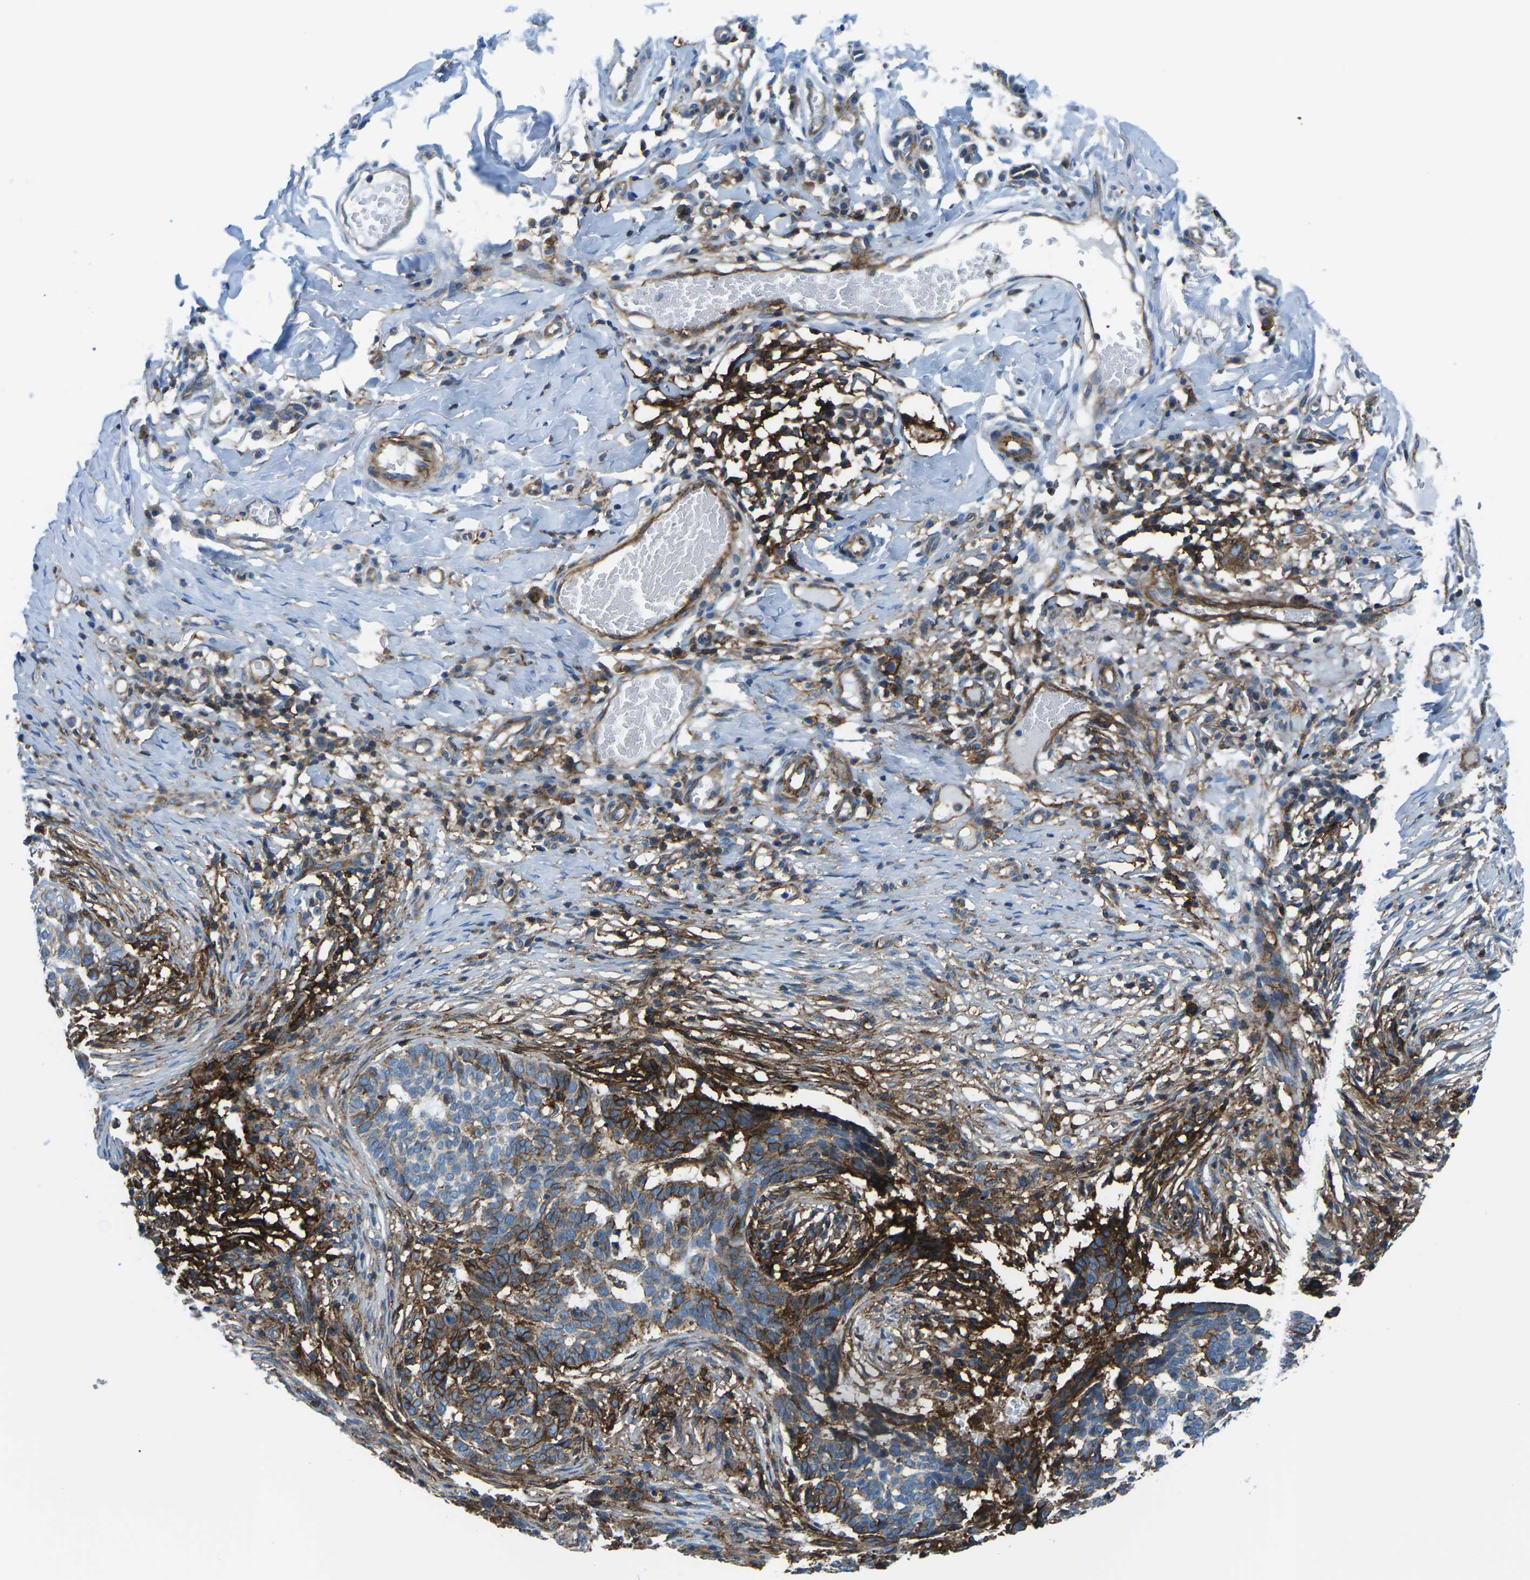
{"staining": {"intensity": "strong", "quantity": ">75%", "location": "cytoplasmic/membranous"}, "tissue": "skin cancer", "cell_type": "Tumor cells", "image_type": "cancer", "snomed": [{"axis": "morphology", "description": "Basal cell carcinoma"}, {"axis": "topography", "description": "Skin"}], "caption": "Immunohistochemistry micrograph of skin basal cell carcinoma stained for a protein (brown), which reveals high levels of strong cytoplasmic/membranous expression in approximately >75% of tumor cells.", "gene": "SOCS4", "patient": {"sex": "male", "age": 85}}